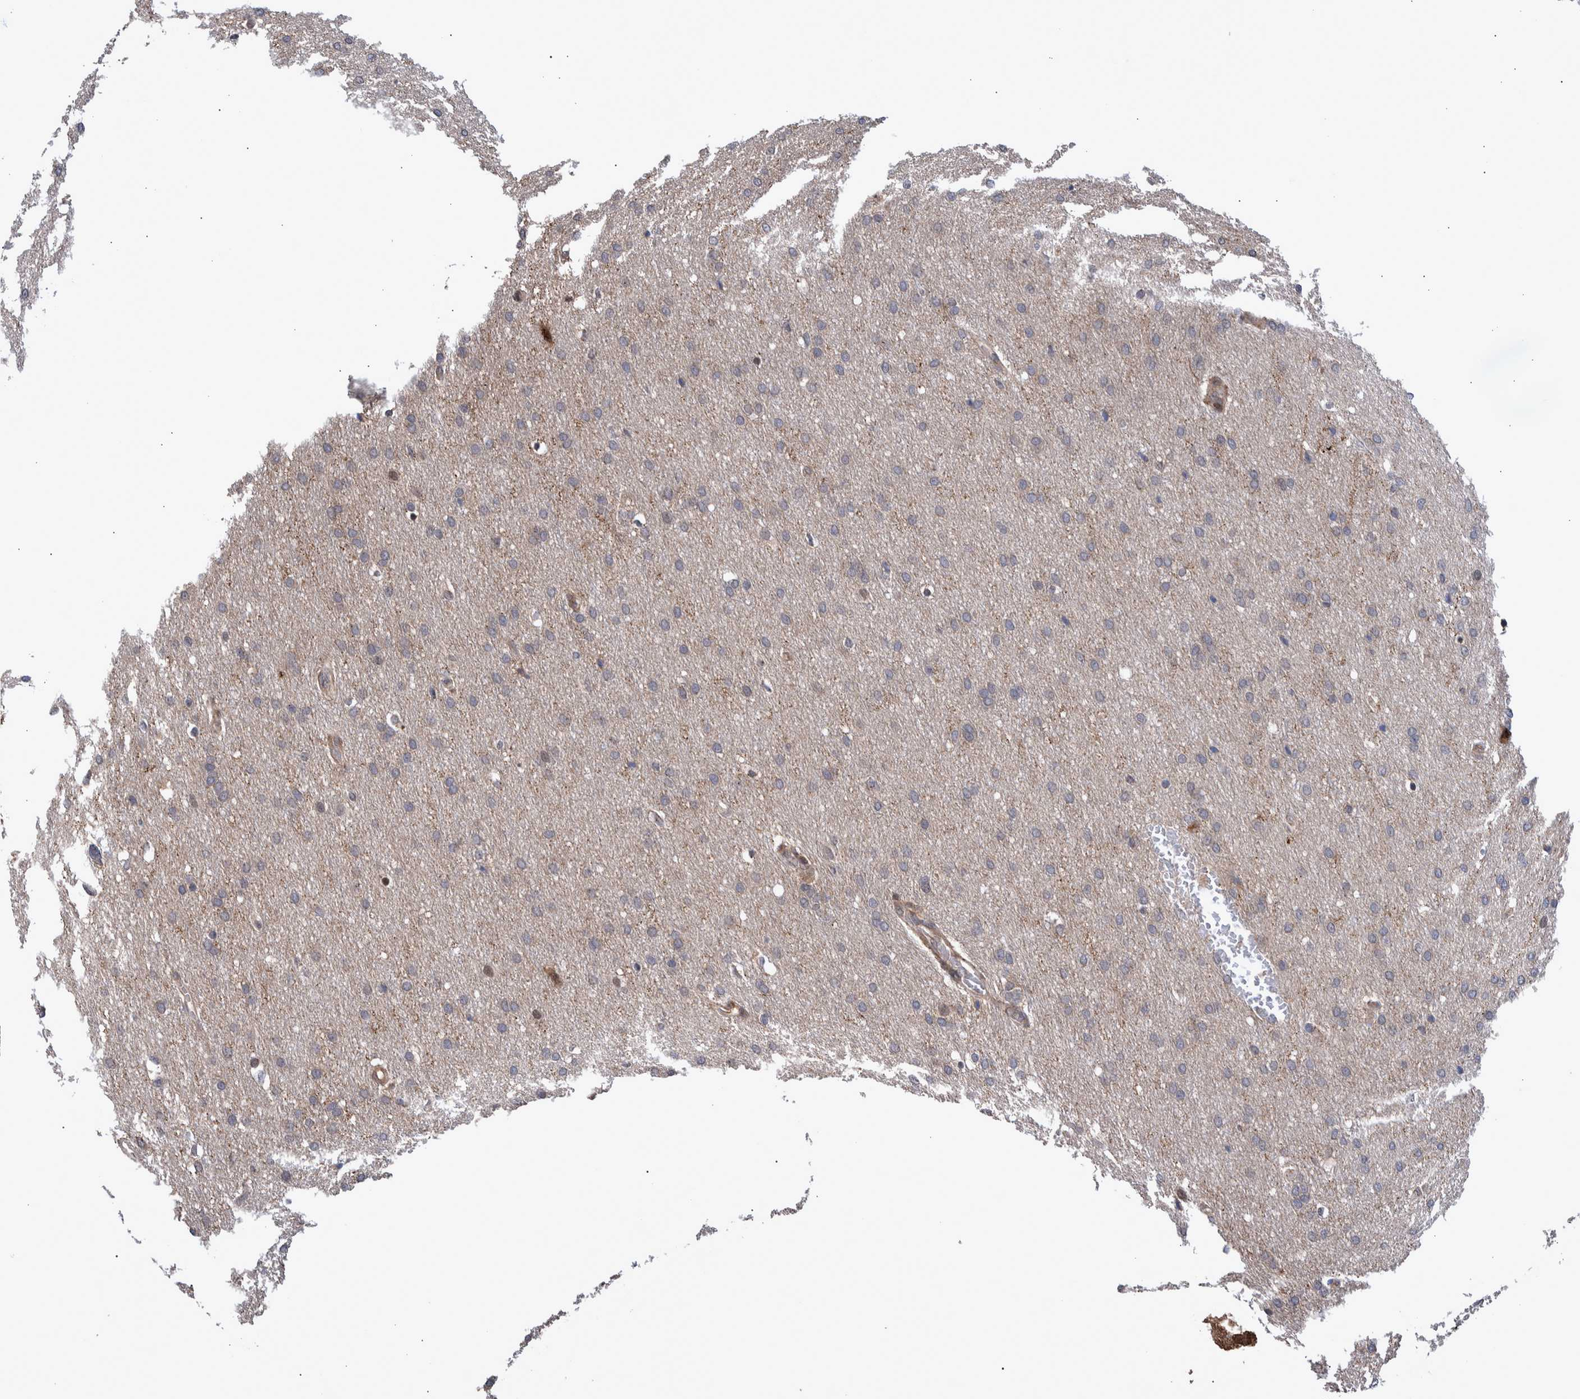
{"staining": {"intensity": "negative", "quantity": "none", "location": "none"}, "tissue": "glioma", "cell_type": "Tumor cells", "image_type": "cancer", "snomed": [{"axis": "morphology", "description": "Glioma, malignant, Low grade"}, {"axis": "topography", "description": "Brain"}], "caption": "High magnification brightfield microscopy of malignant low-grade glioma stained with DAB (3,3'-diaminobenzidine) (brown) and counterstained with hematoxylin (blue): tumor cells show no significant staining. Brightfield microscopy of IHC stained with DAB (brown) and hematoxylin (blue), captured at high magnification.", "gene": "SHISA6", "patient": {"sex": "female", "age": 37}}